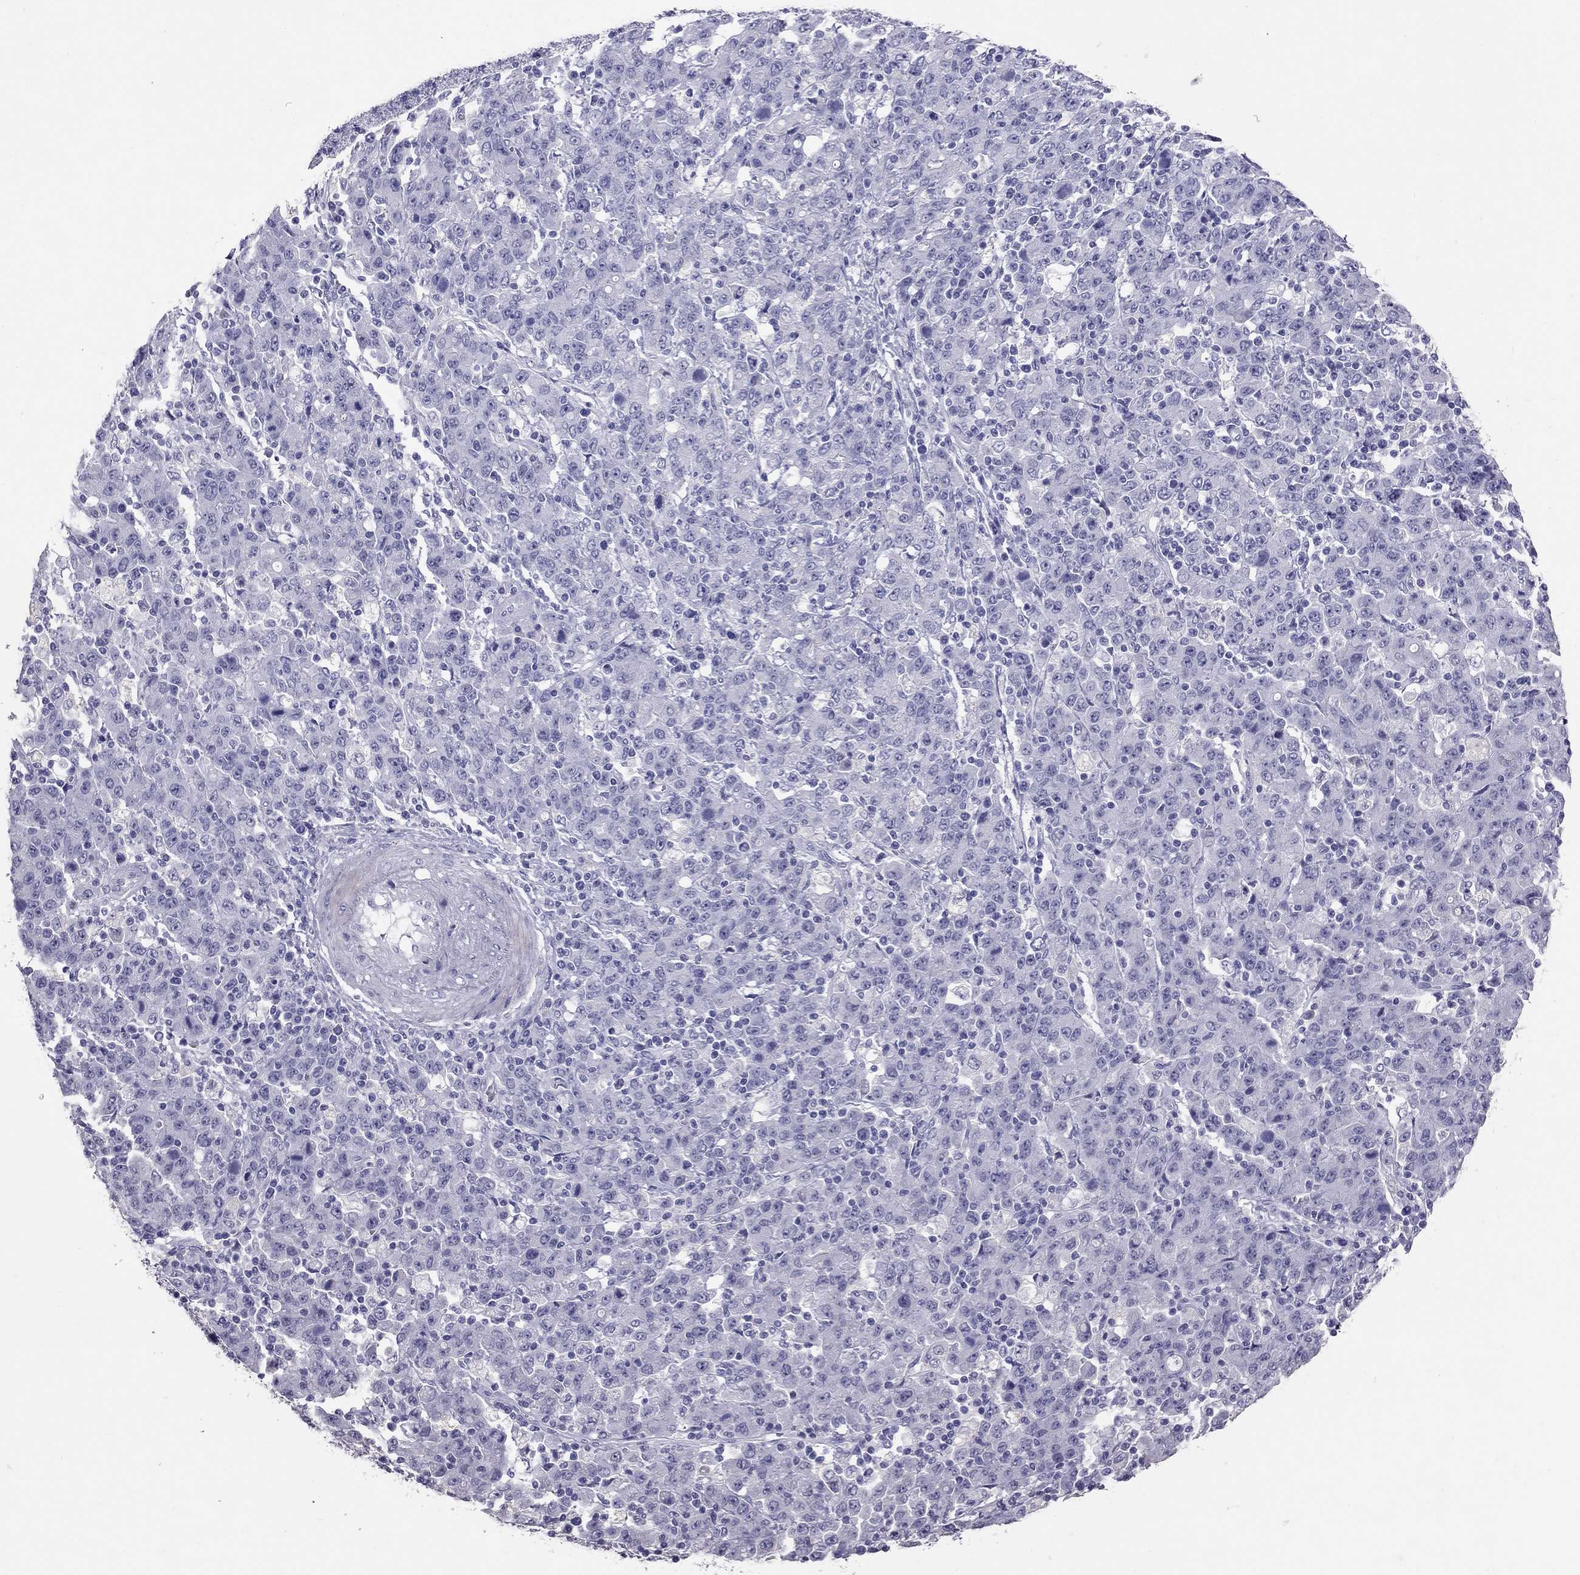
{"staining": {"intensity": "negative", "quantity": "none", "location": "none"}, "tissue": "stomach cancer", "cell_type": "Tumor cells", "image_type": "cancer", "snomed": [{"axis": "morphology", "description": "Adenocarcinoma, NOS"}, {"axis": "topography", "description": "Stomach, upper"}], "caption": "Immunohistochemistry (IHC) histopathology image of neoplastic tissue: stomach cancer stained with DAB (3,3'-diaminobenzidine) demonstrates no significant protein expression in tumor cells.", "gene": "PSMB11", "patient": {"sex": "male", "age": 69}}